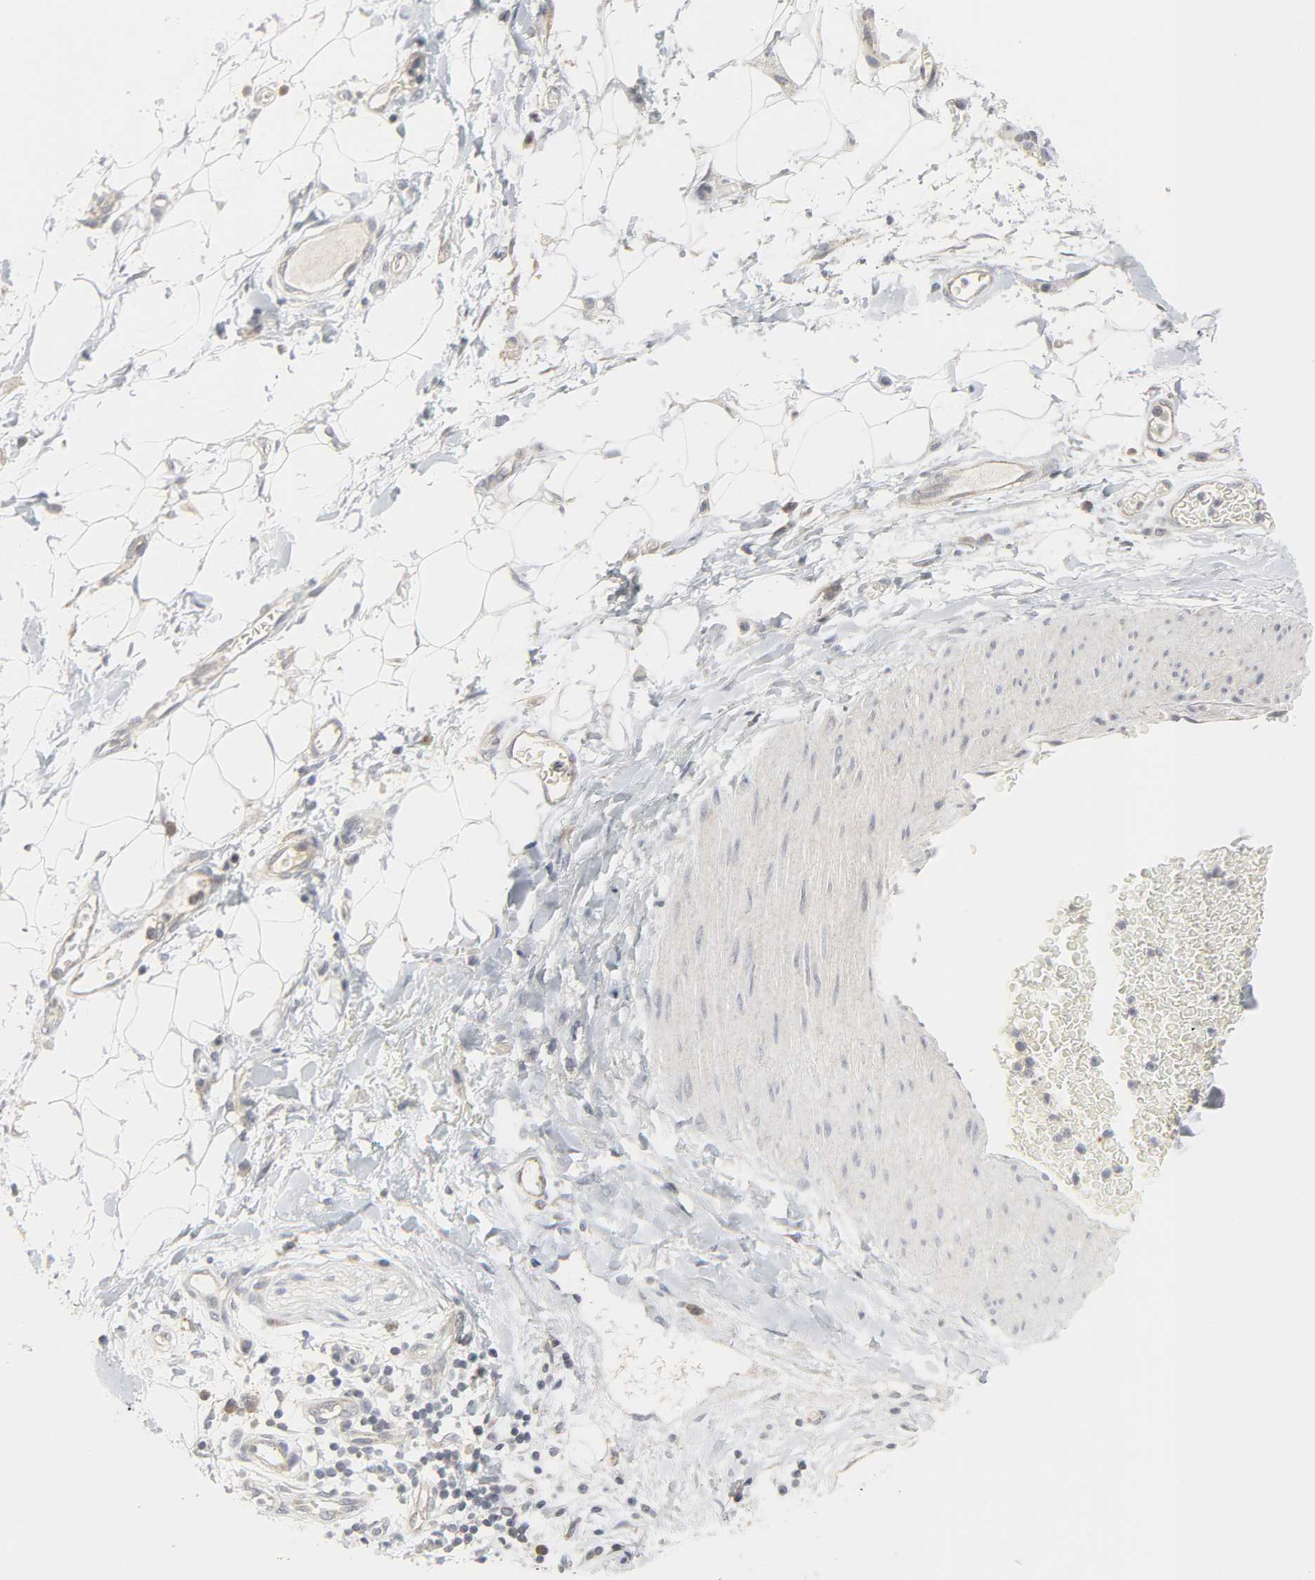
{"staining": {"intensity": "negative", "quantity": "none", "location": "none"}, "tissue": "adipose tissue", "cell_type": "Adipocytes", "image_type": "normal", "snomed": [{"axis": "morphology", "description": "Normal tissue, NOS"}, {"axis": "morphology", "description": "Urothelial carcinoma, High grade"}, {"axis": "topography", "description": "Vascular tissue"}, {"axis": "topography", "description": "Urinary bladder"}], "caption": "Histopathology image shows no significant protein expression in adipocytes of benign adipose tissue.", "gene": "CLIP1", "patient": {"sex": "female", "age": 56}}